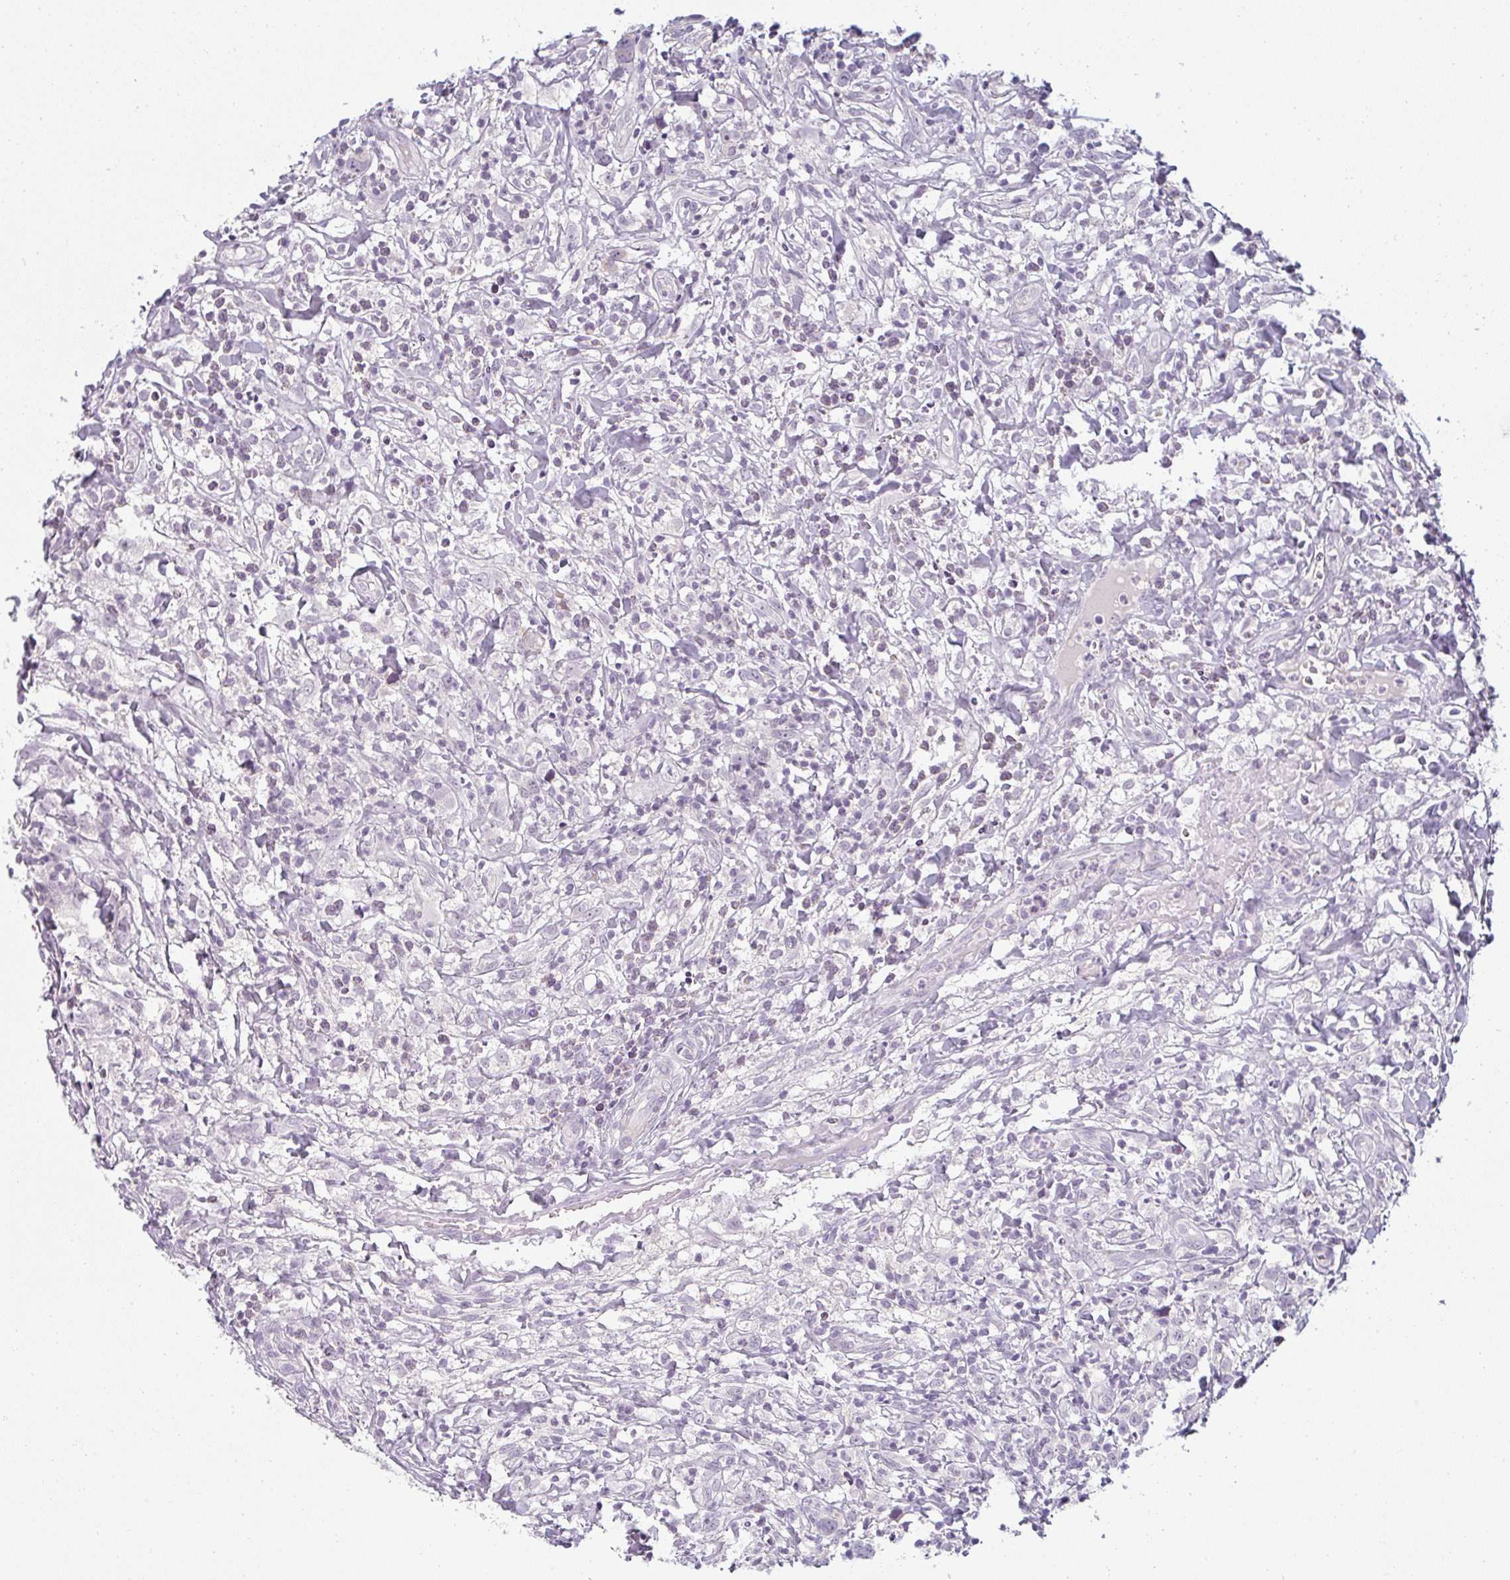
{"staining": {"intensity": "negative", "quantity": "none", "location": "none"}, "tissue": "lymphoma", "cell_type": "Tumor cells", "image_type": "cancer", "snomed": [{"axis": "morphology", "description": "Hodgkin's disease, NOS"}, {"axis": "topography", "description": "No Tissue"}], "caption": "Immunohistochemical staining of Hodgkin's disease shows no significant positivity in tumor cells. (Stains: DAB (3,3'-diaminobenzidine) immunohistochemistry with hematoxylin counter stain, Microscopy: brightfield microscopy at high magnification).", "gene": "PPFIA4", "patient": {"sex": "female", "age": 21}}